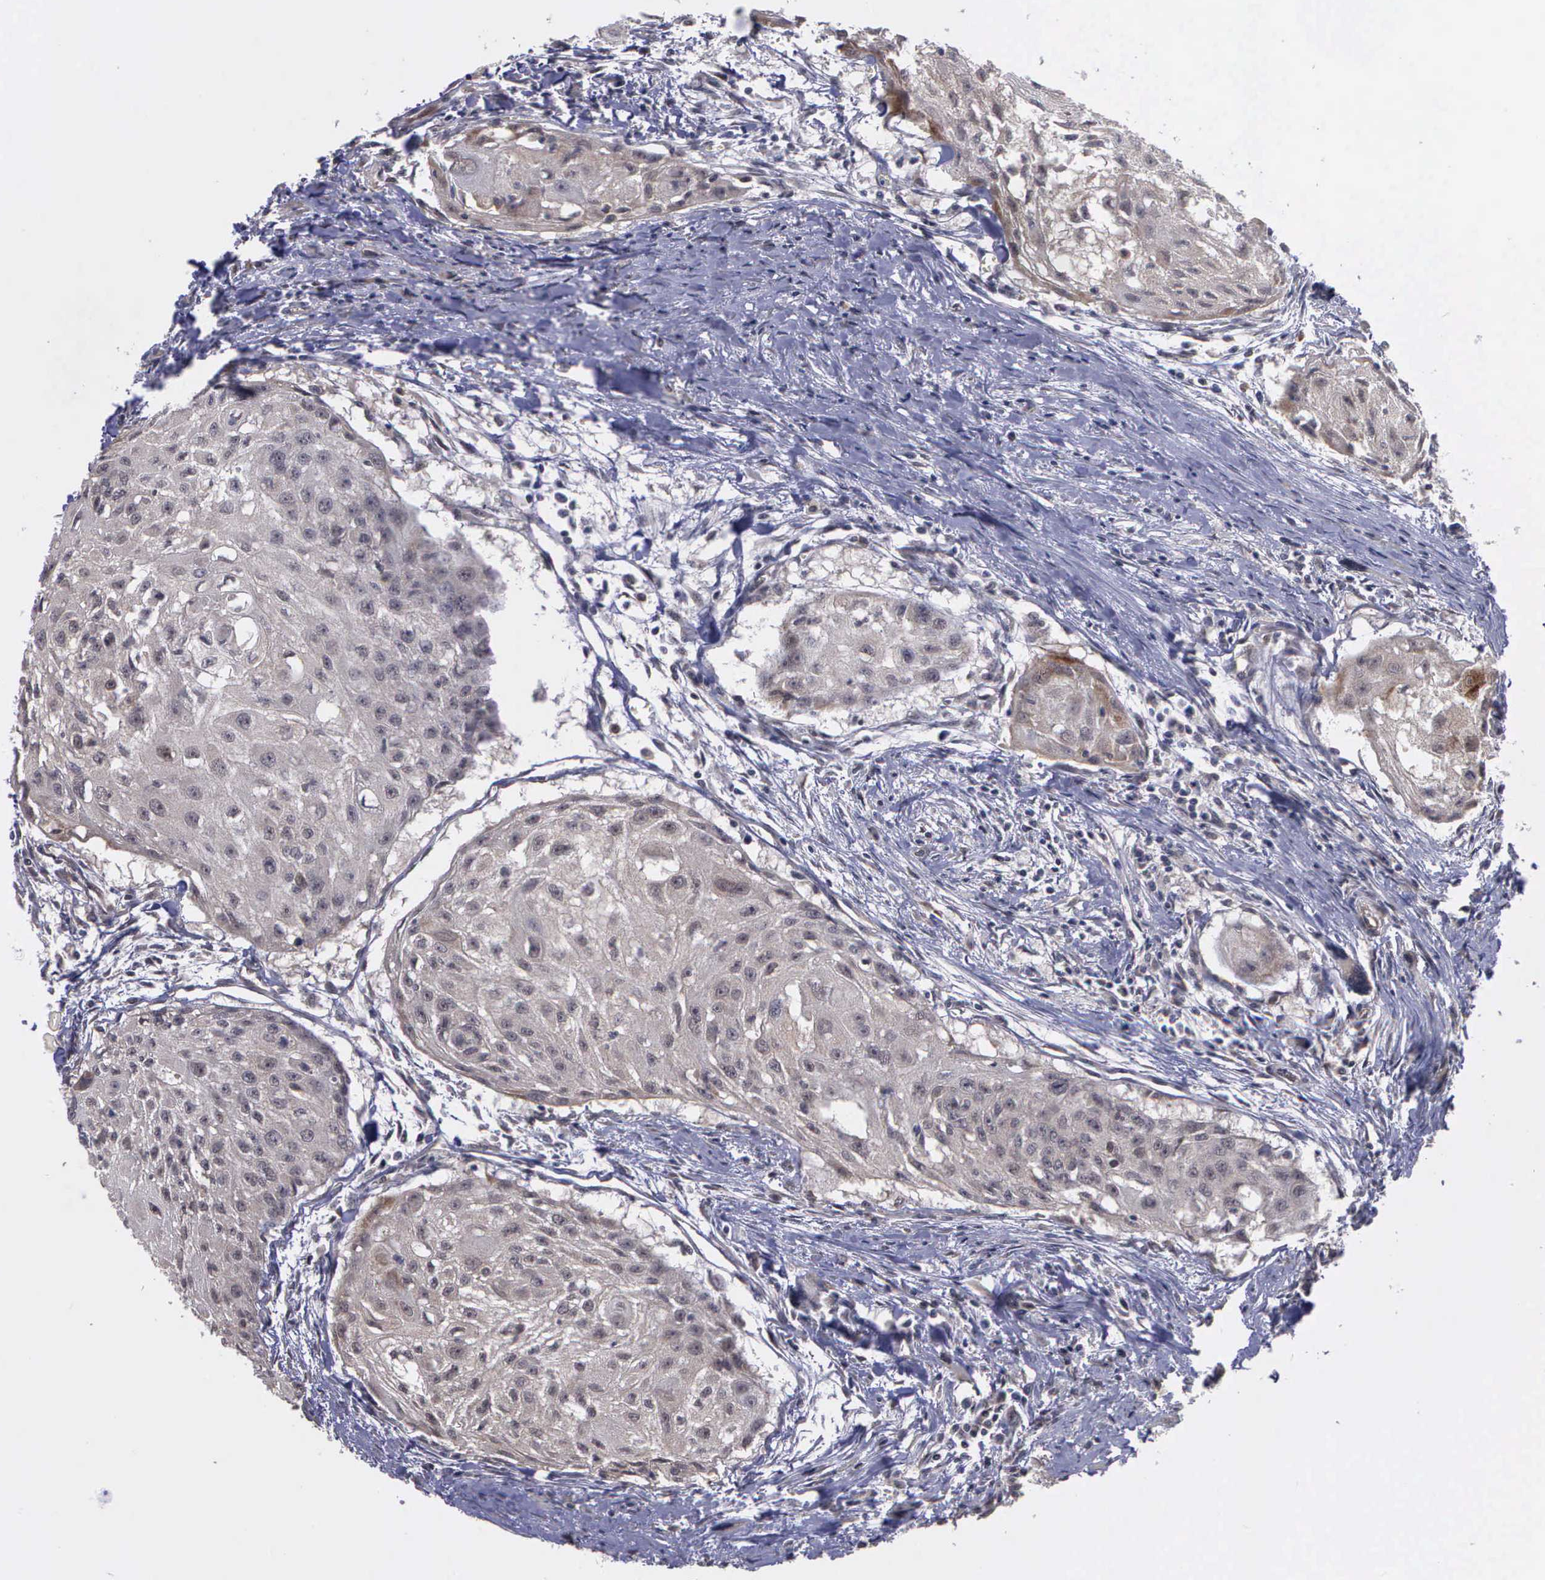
{"staining": {"intensity": "negative", "quantity": "none", "location": "none"}, "tissue": "head and neck cancer", "cell_type": "Tumor cells", "image_type": "cancer", "snomed": [{"axis": "morphology", "description": "Squamous cell carcinoma, NOS"}, {"axis": "topography", "description": "Head-Neck"}], "caption": "Tumor cells show no significant protein positivity in squamous cell carcinoma (head and neck). (Brightfield microscopy of DAB (3,3'-diaminobenzidine) IHC at high magnification).", "gene": "MAP3K9", "patient": {"sex": "male", "age": 64}}